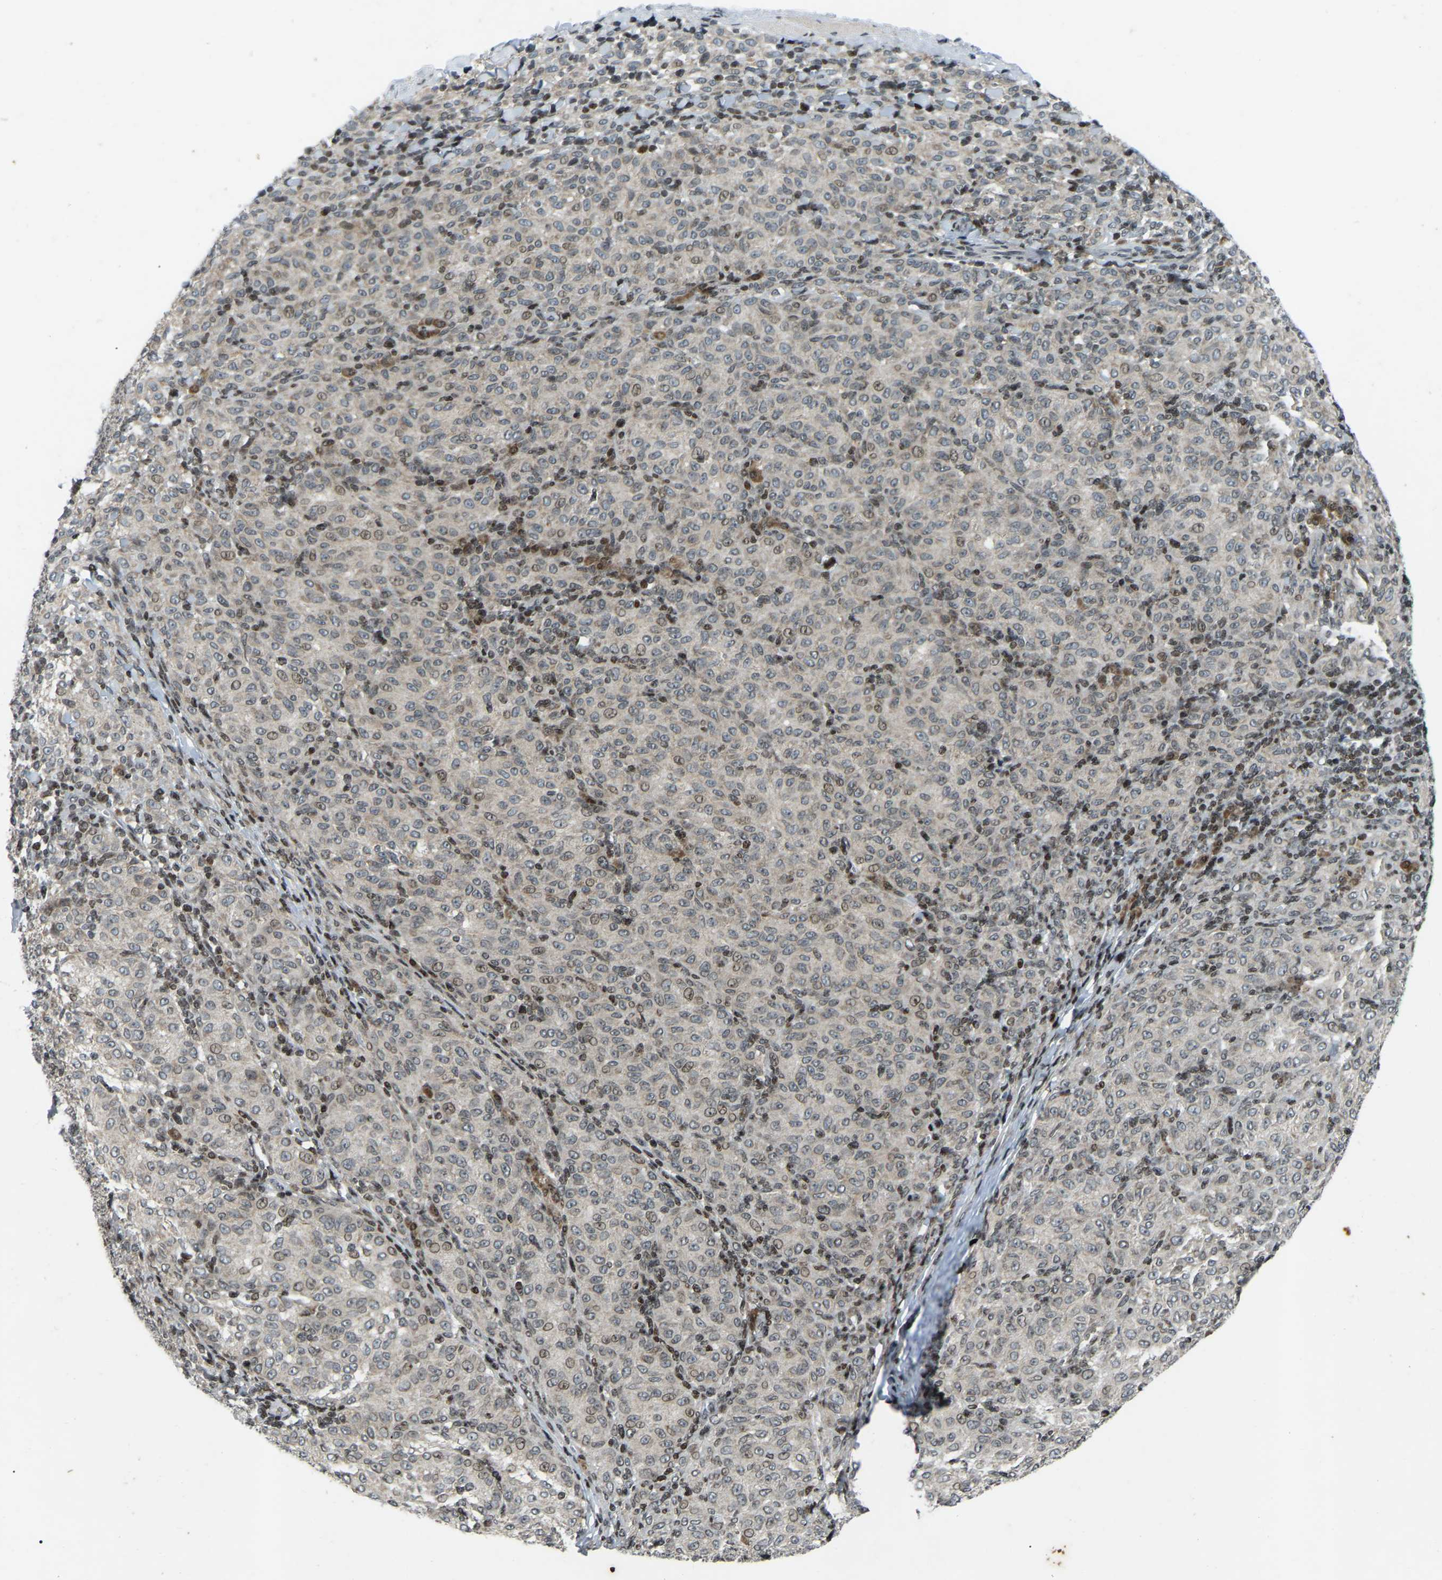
{"staining": {"intensity": "weak", "quantity": "25%-75%", "location": "nuclear"}, "tissue": "melanoma", "cell_type": "Tumor cells", "image_type": "cancer", "snomed": [{"axis": "morphology", "description": "Malignant melanoma, NOS"}, {"axis": "topography", "description": "Skin"}], "caption": "Protein analysis of malignant melanoma tissue exhibits weak nuclear staining in approximately 25%-75% of tumor cells. (DAB (3,3'-diaminobenzidine) IHC, brown staining for protein, blue staining for nuclei).", "gene": "PARL", "patient": {"sex": "female", "age": 72}}